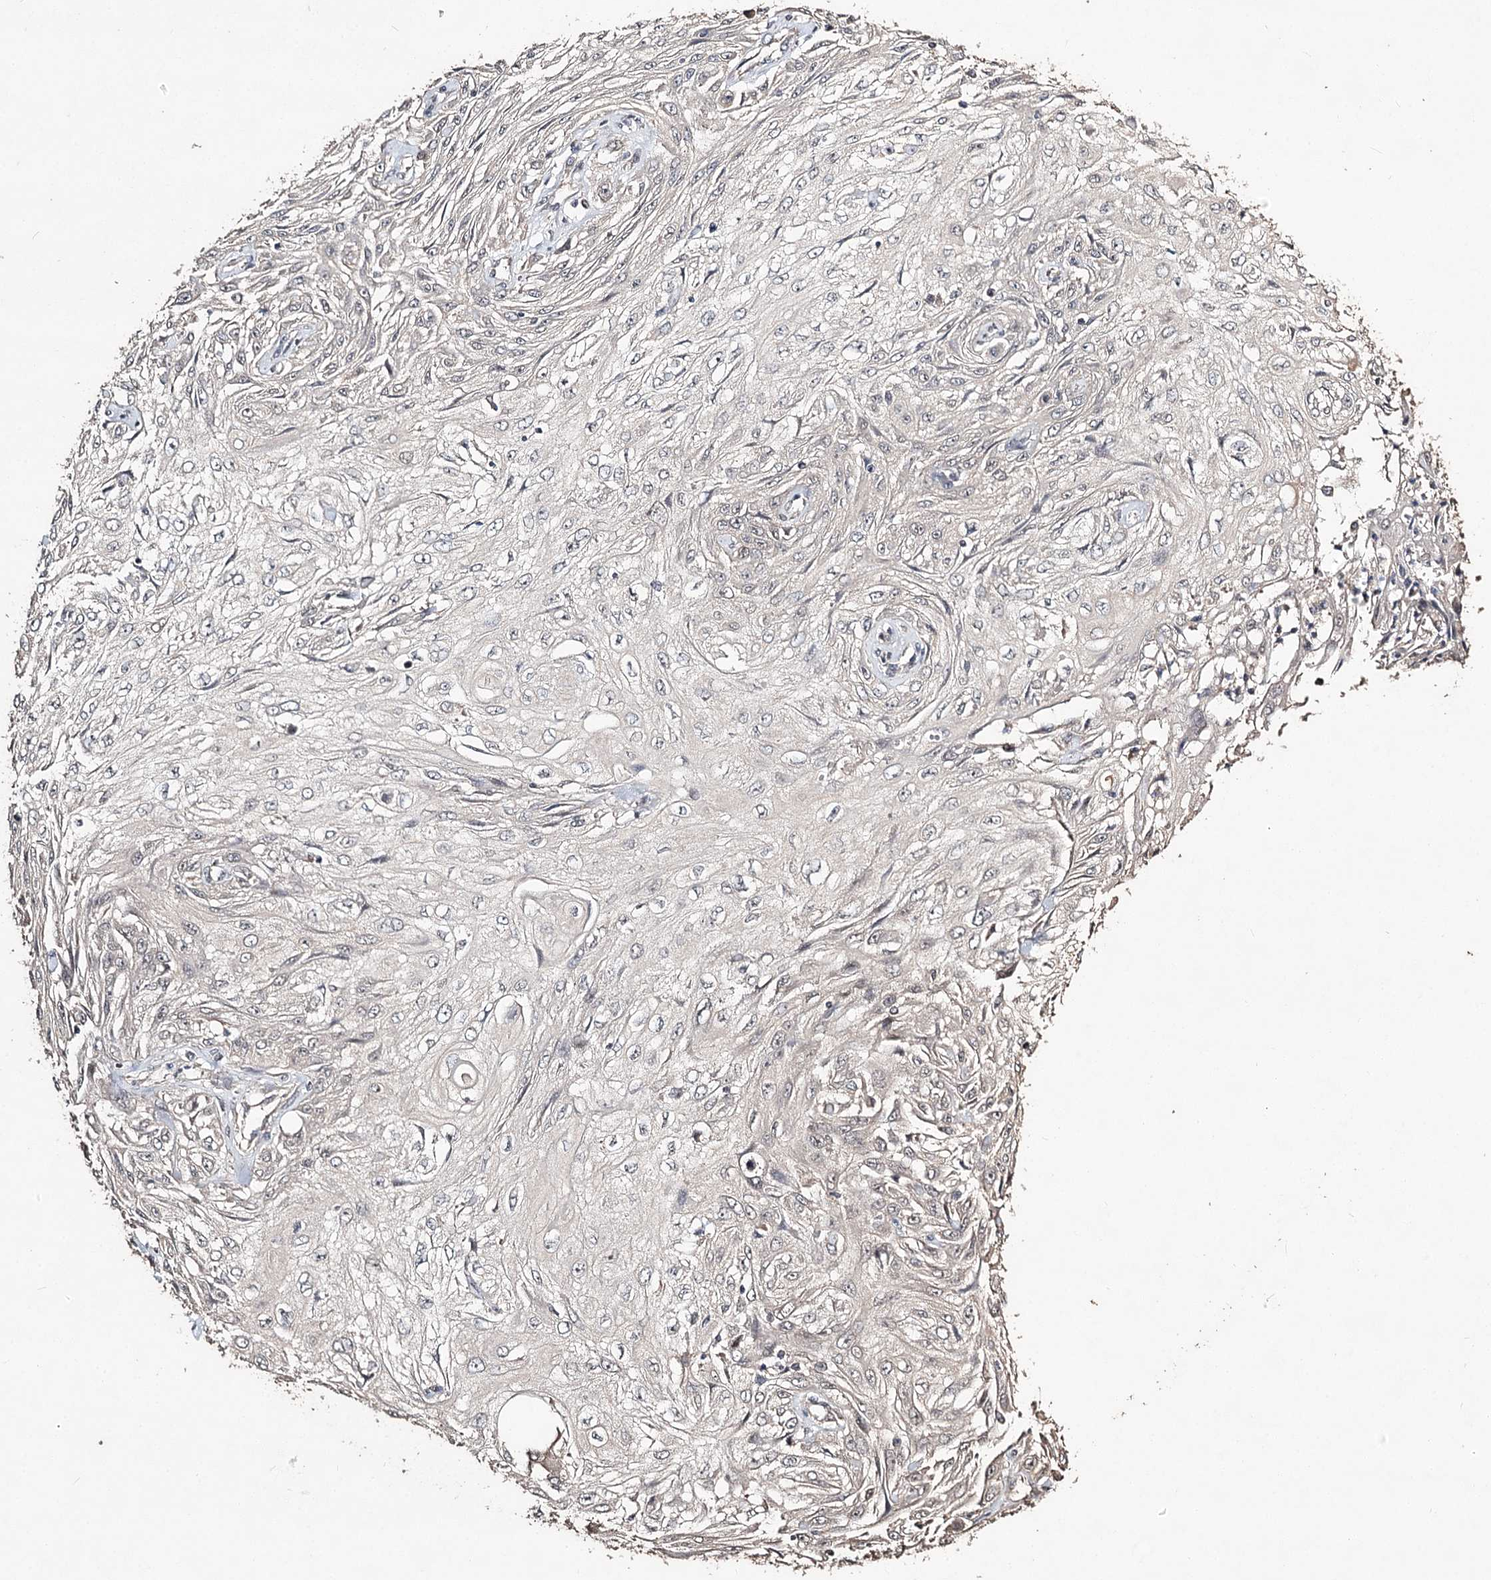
{"staining": {"intensity": "negative", "quantity": "none", "location": "none"}, "tissue": "skin cancer", "cell_type": "Tumor cells", "image_type": "cancer", "snomed": [{"axis": "morphology", "description": "Squamous cell carcinoma, NOS"}, {"axis": "topography", "description": "Skin"}], "caption": "Tumor cells are negative for protein expression in human skin cancer (squamous cell carcinoma). Nuclei are stained in blue.", "gene": "NOPCHAP1", "patient": {"sex": "male", "age": 75}}